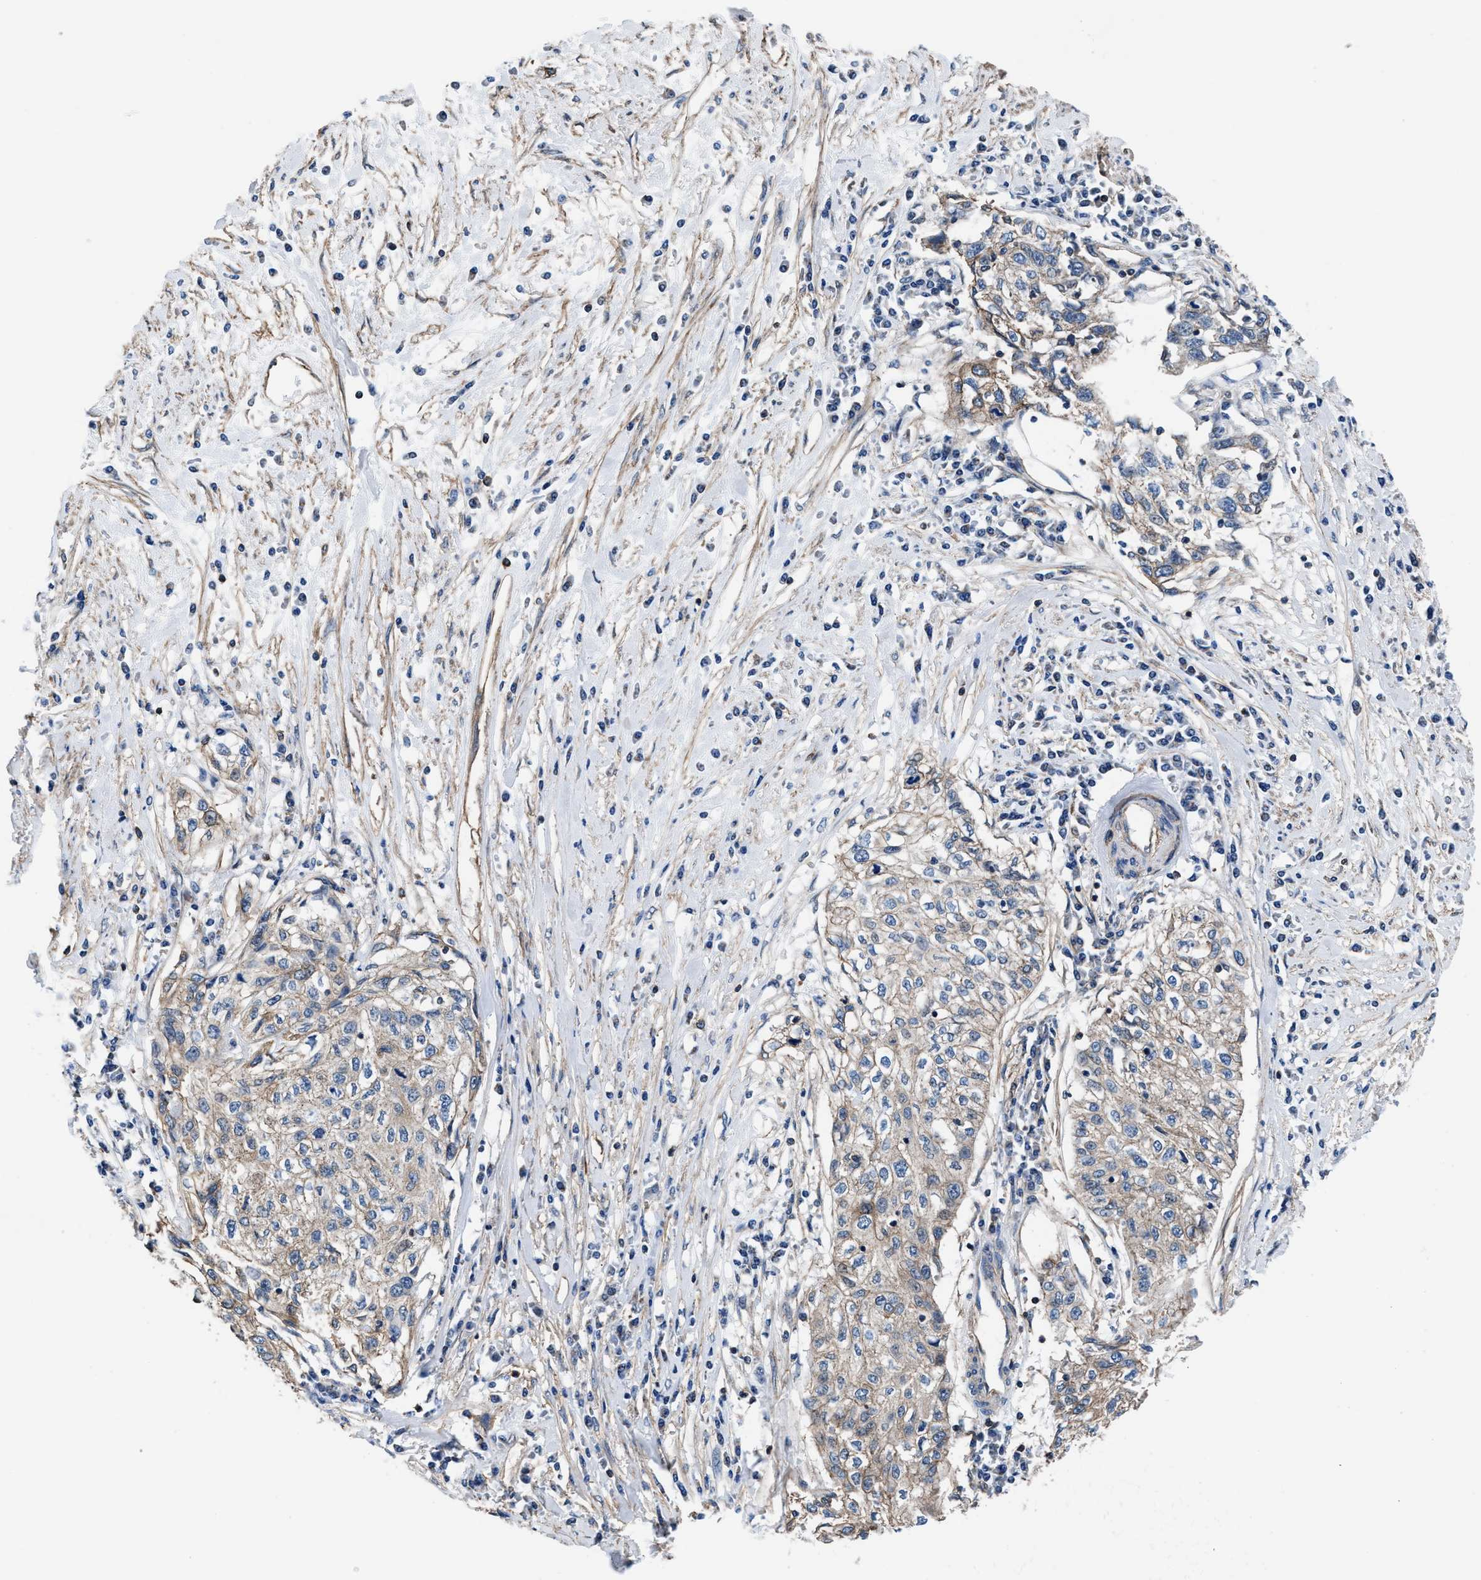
{"staining": {"intensity": "weak", "quantity": ">75%", "location": "cytoplasmic/membranous"}, "tissue": "cervical cancer", "cell_type": "Tumor cells", "image_type": "cancer", "snomed": [{"axis": "morphology", "description": "Squamous cell carcinoma, NOS"}, {"axis": "topography", "description": "Cervix"}], "caption": "The immunohistochemical stain labels weak cytoplasmic/membranous staining in tumor cells of squamous cell carcinoma (cervical) tissue.", "gene": "NKTR", "patient": {"sex": "female", "age": 57}}